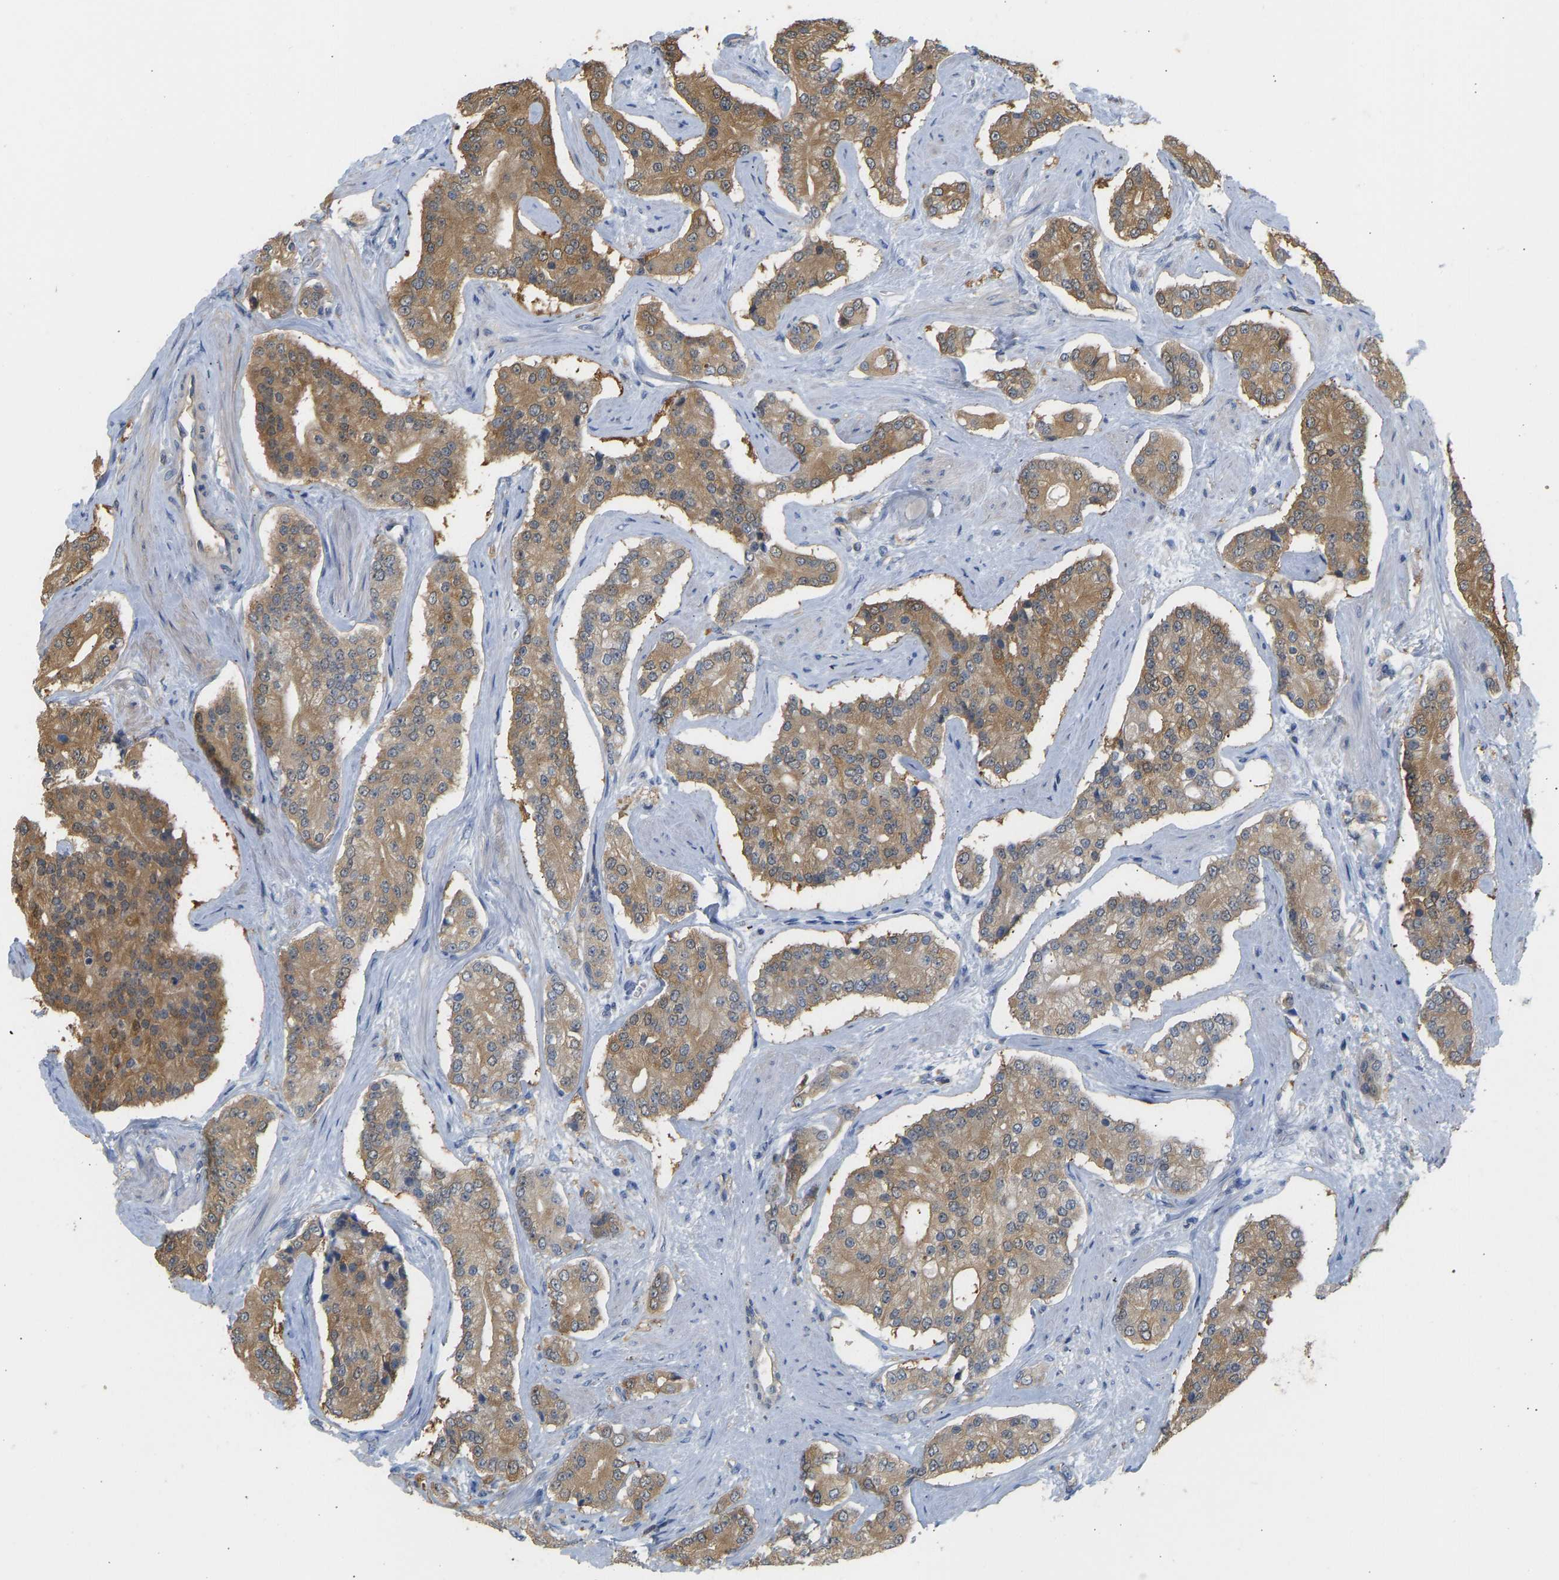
{"staining": {"intensity": "moderate", "quantity": ">75%", "location": "cytoplasmic/membranous"}, "tissue": "prostate cancer", "cell_type": "Tumor cells", "image_type": "cancer", "snomed": [{"axis": "morphology", "description": "Adenocarcinoma, High grade"}, {"axis": "topography", "description": "Prostate"}], "caption": "This photomicrograph displays IHC staining of prostate adenocarcinoma (high-grade), with medium moderate cytoplasmic/membranous staining in about >75% of tumor cells.", "gene": "ENO1", "patient": {"sex": "male", "age": 71}}